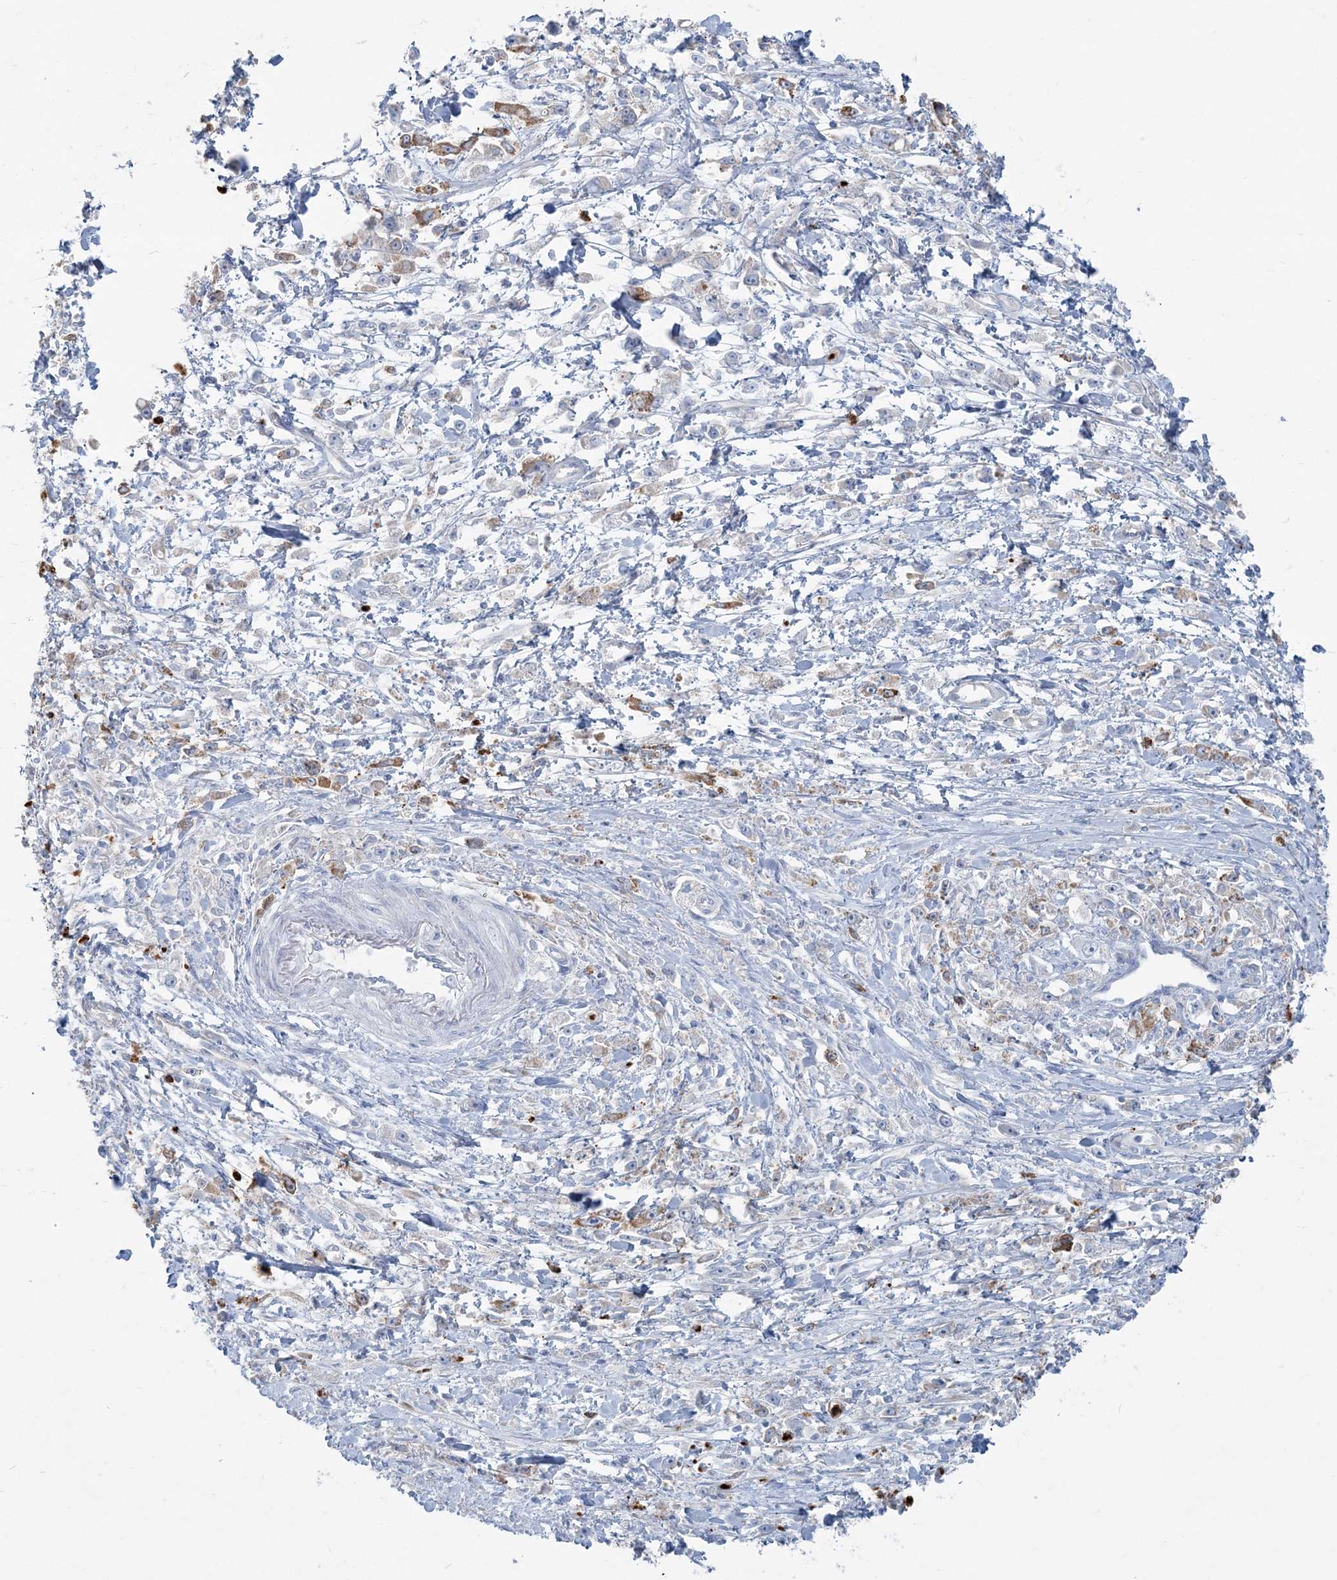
{"staining": {"intensity": "negative", "quantity": "none", "location": "none"}, "tissue": "stomach cancer", "cell_type": "Tumor cells", "image_type": "cancer", "snomed": [{"axis": "morphology", "description": "Adenocarcinoma, NOS"}, {"axis": "topography", "description": "Stomach"}], "caption": "A histopathology image of stomach cancer stained for a protein displays no brown staining in tumor cells.", "gene": "CCNJ", "patient": {"sex": "female", "age": 59}}